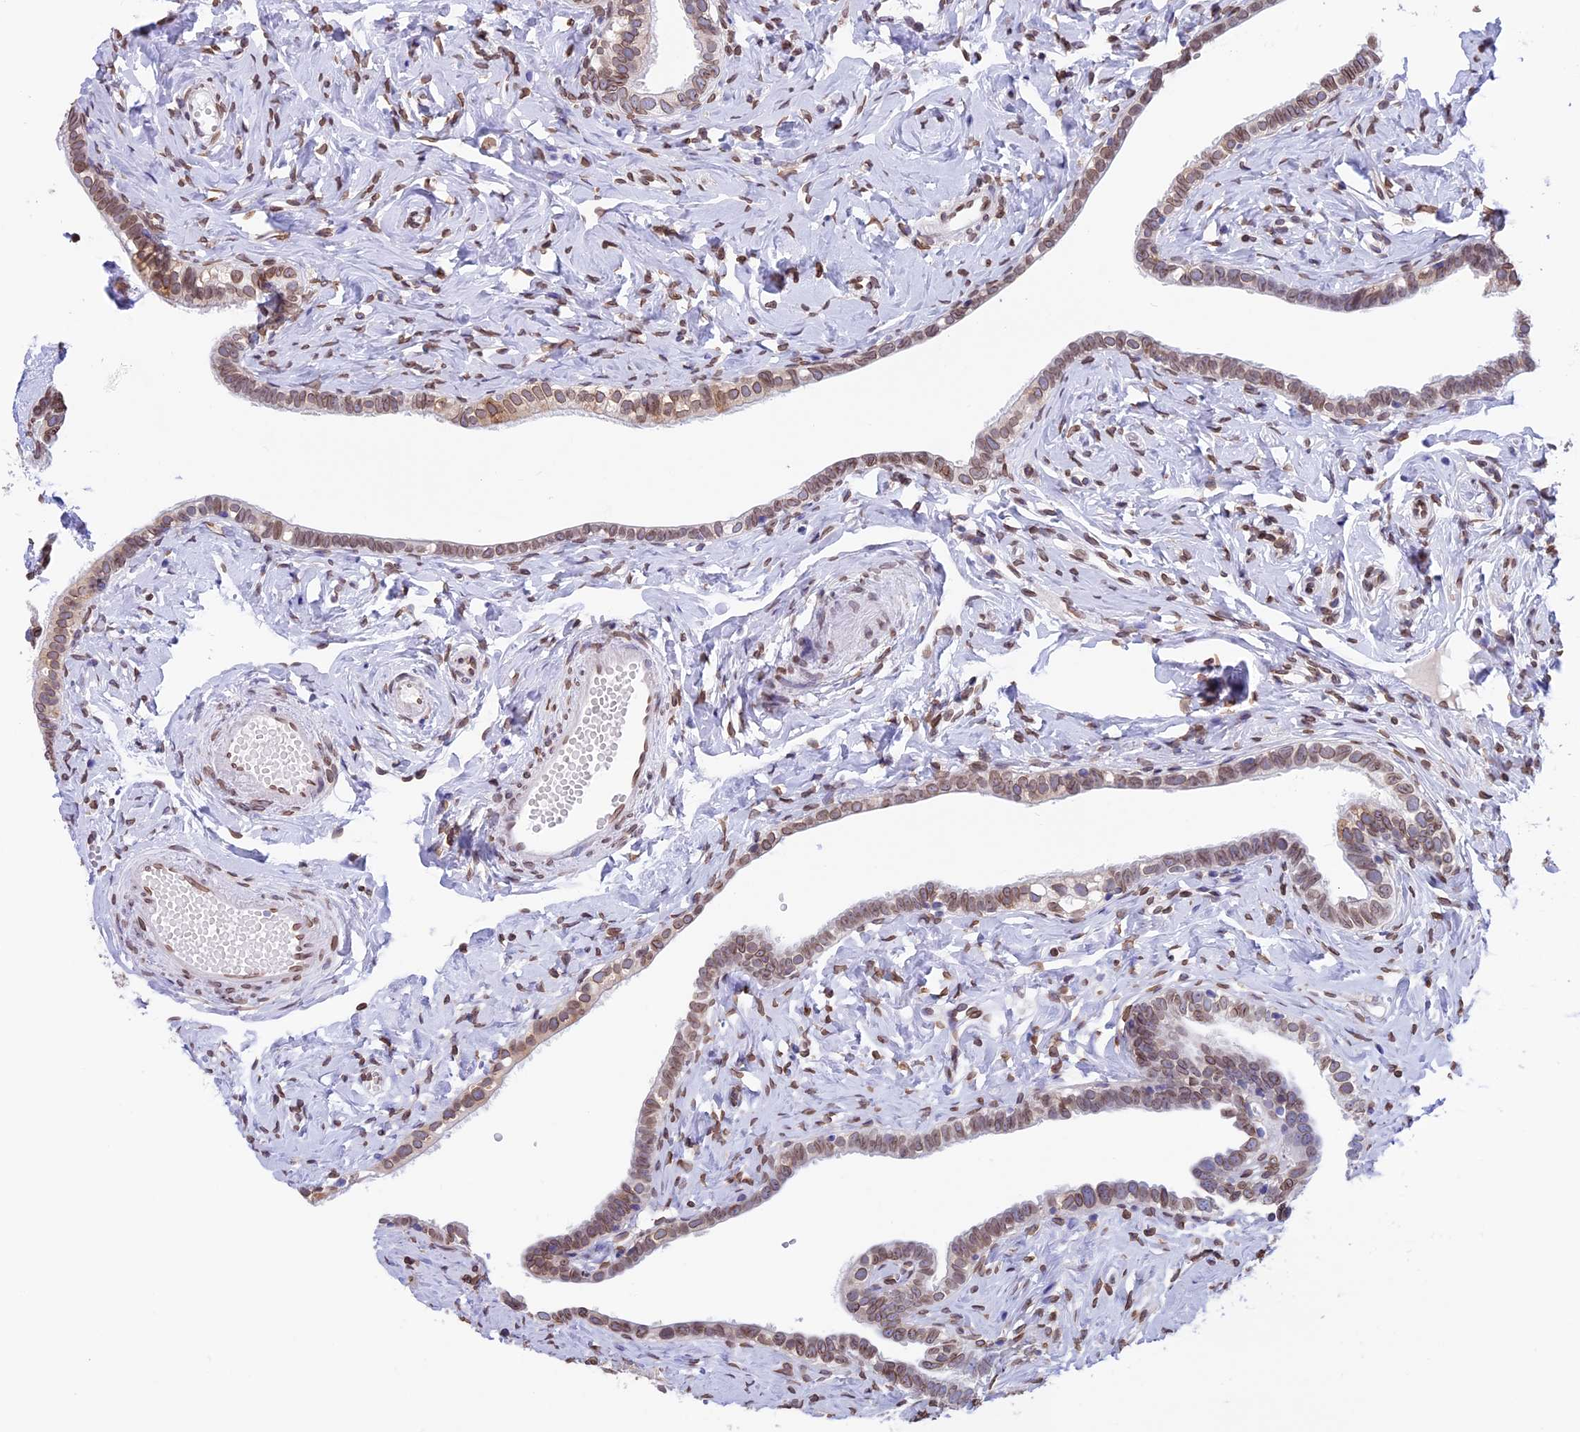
{"staining": {"intensity": "moderate", "quantity": ">75%", "location": "cytoplasmic/membranous,nuclear"}, "tissue": "fallopian tube", "cell_type": "Glandular cells", "image_type": "normal", "snomed": [{"axis": "morphology", "description": "Normal tissue, NOS"}, {"axis": "topography", "description": "Fallopian tube"}], "caption": "Protein staining of unremarkable fallopian tube displays moderate cytoplasmic/membranous,nuclear expression in approximately >75% of glandular cells.", "gene": "TMPRSS7", "patient": {"sex": "female", "age": 66}}